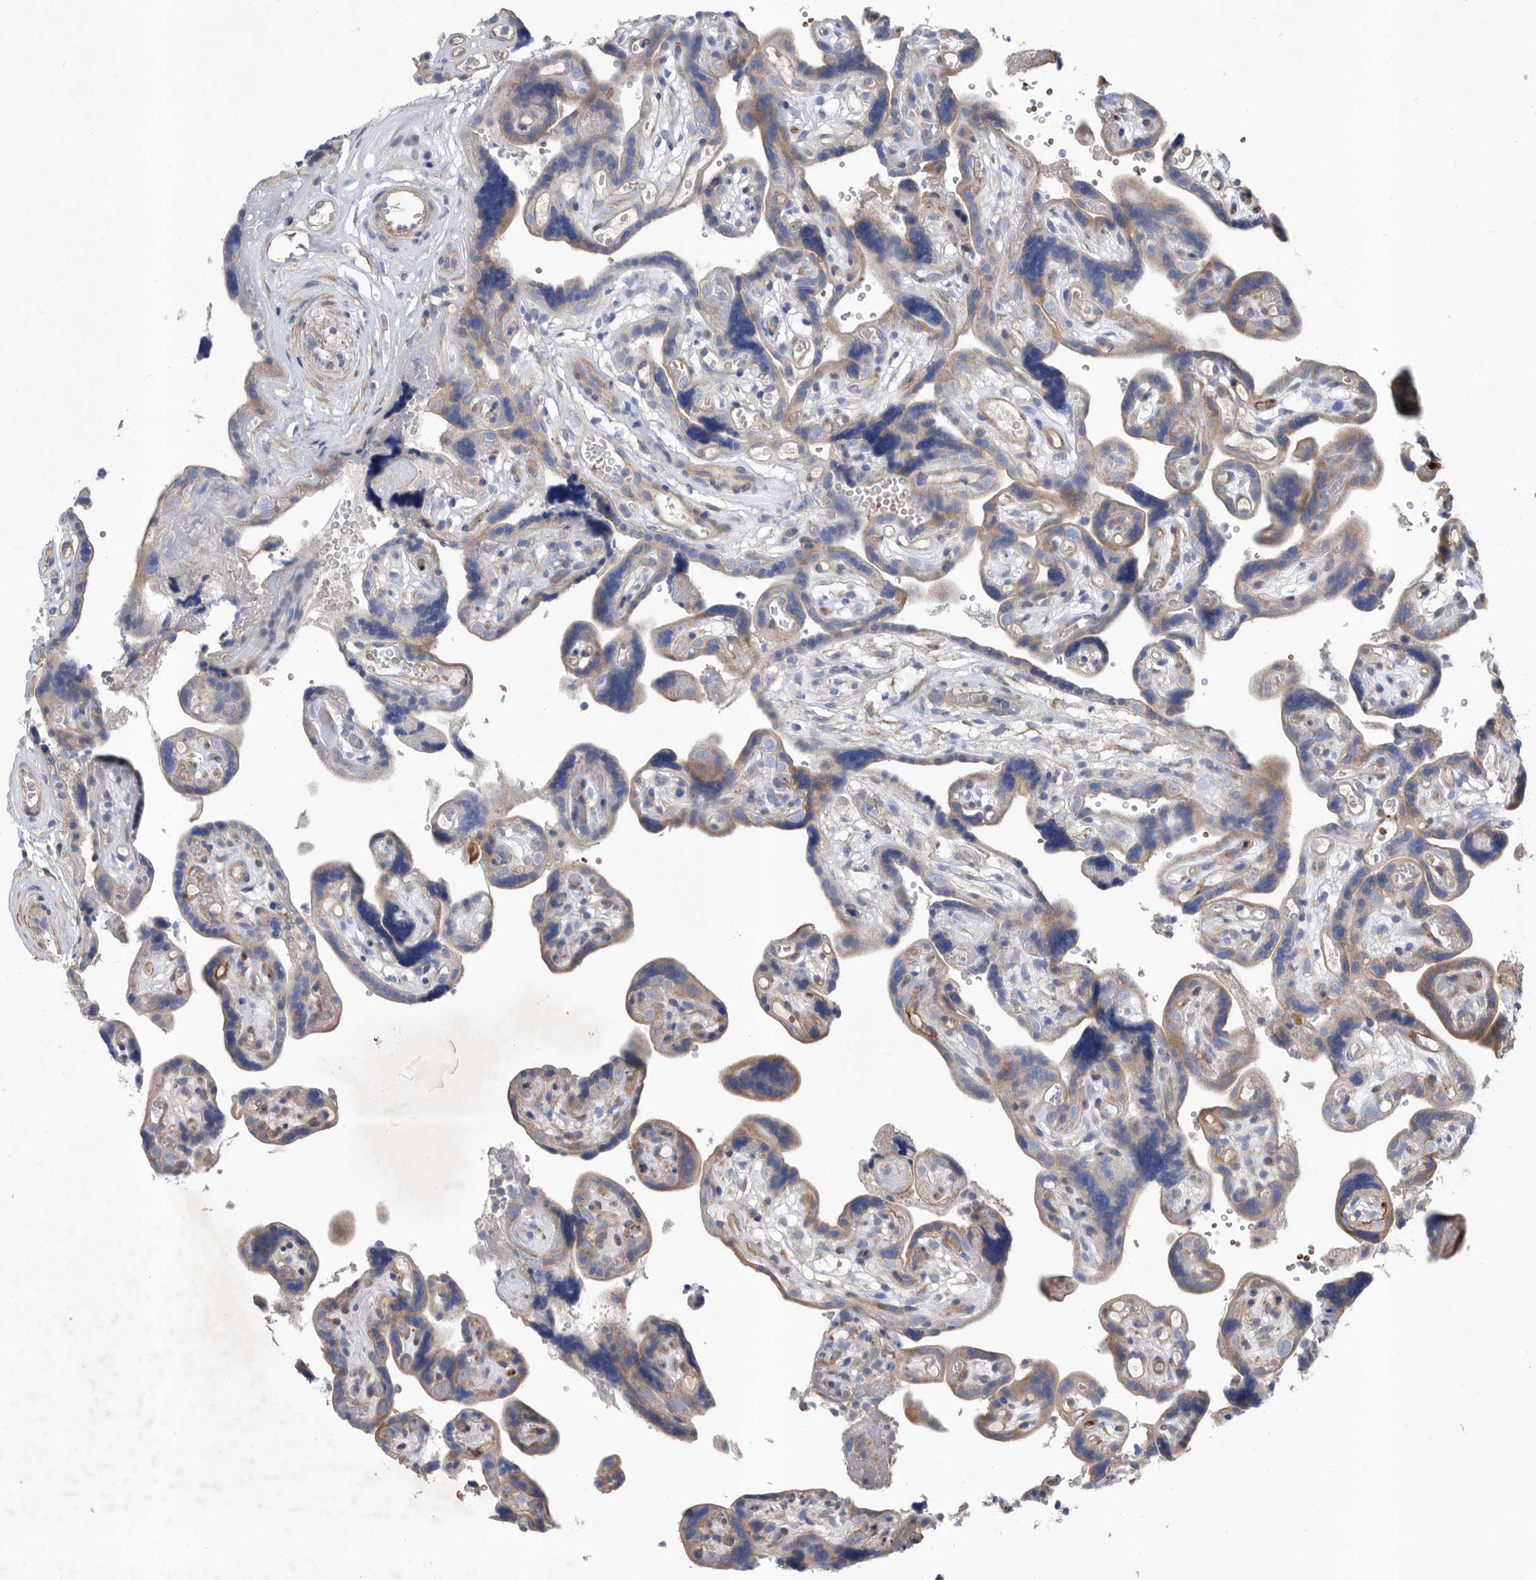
{"staining": {"intensity": "moderate", "quantity": ">75%", "location": "cytoplasmic/membranous"}, "tissue": "placenta", "cell_type": "Decidual cells", "image_type": "normal", "snomed": [{"axis": "morphology", "description": "Normal tissue, NOS"}, {"axis": "topography", "description": "Placenta"}], "caption": "Decidual cells show moderate cytoplasmic/membranous expression in about >75% of cells in unremarkable placenta. (DAB (3,3'-diaminobenzidine) IHC with brightfield microscopy, high magnification).", "gene": "ATP13A3", "patient": {"sex": "female", "age": 30}}